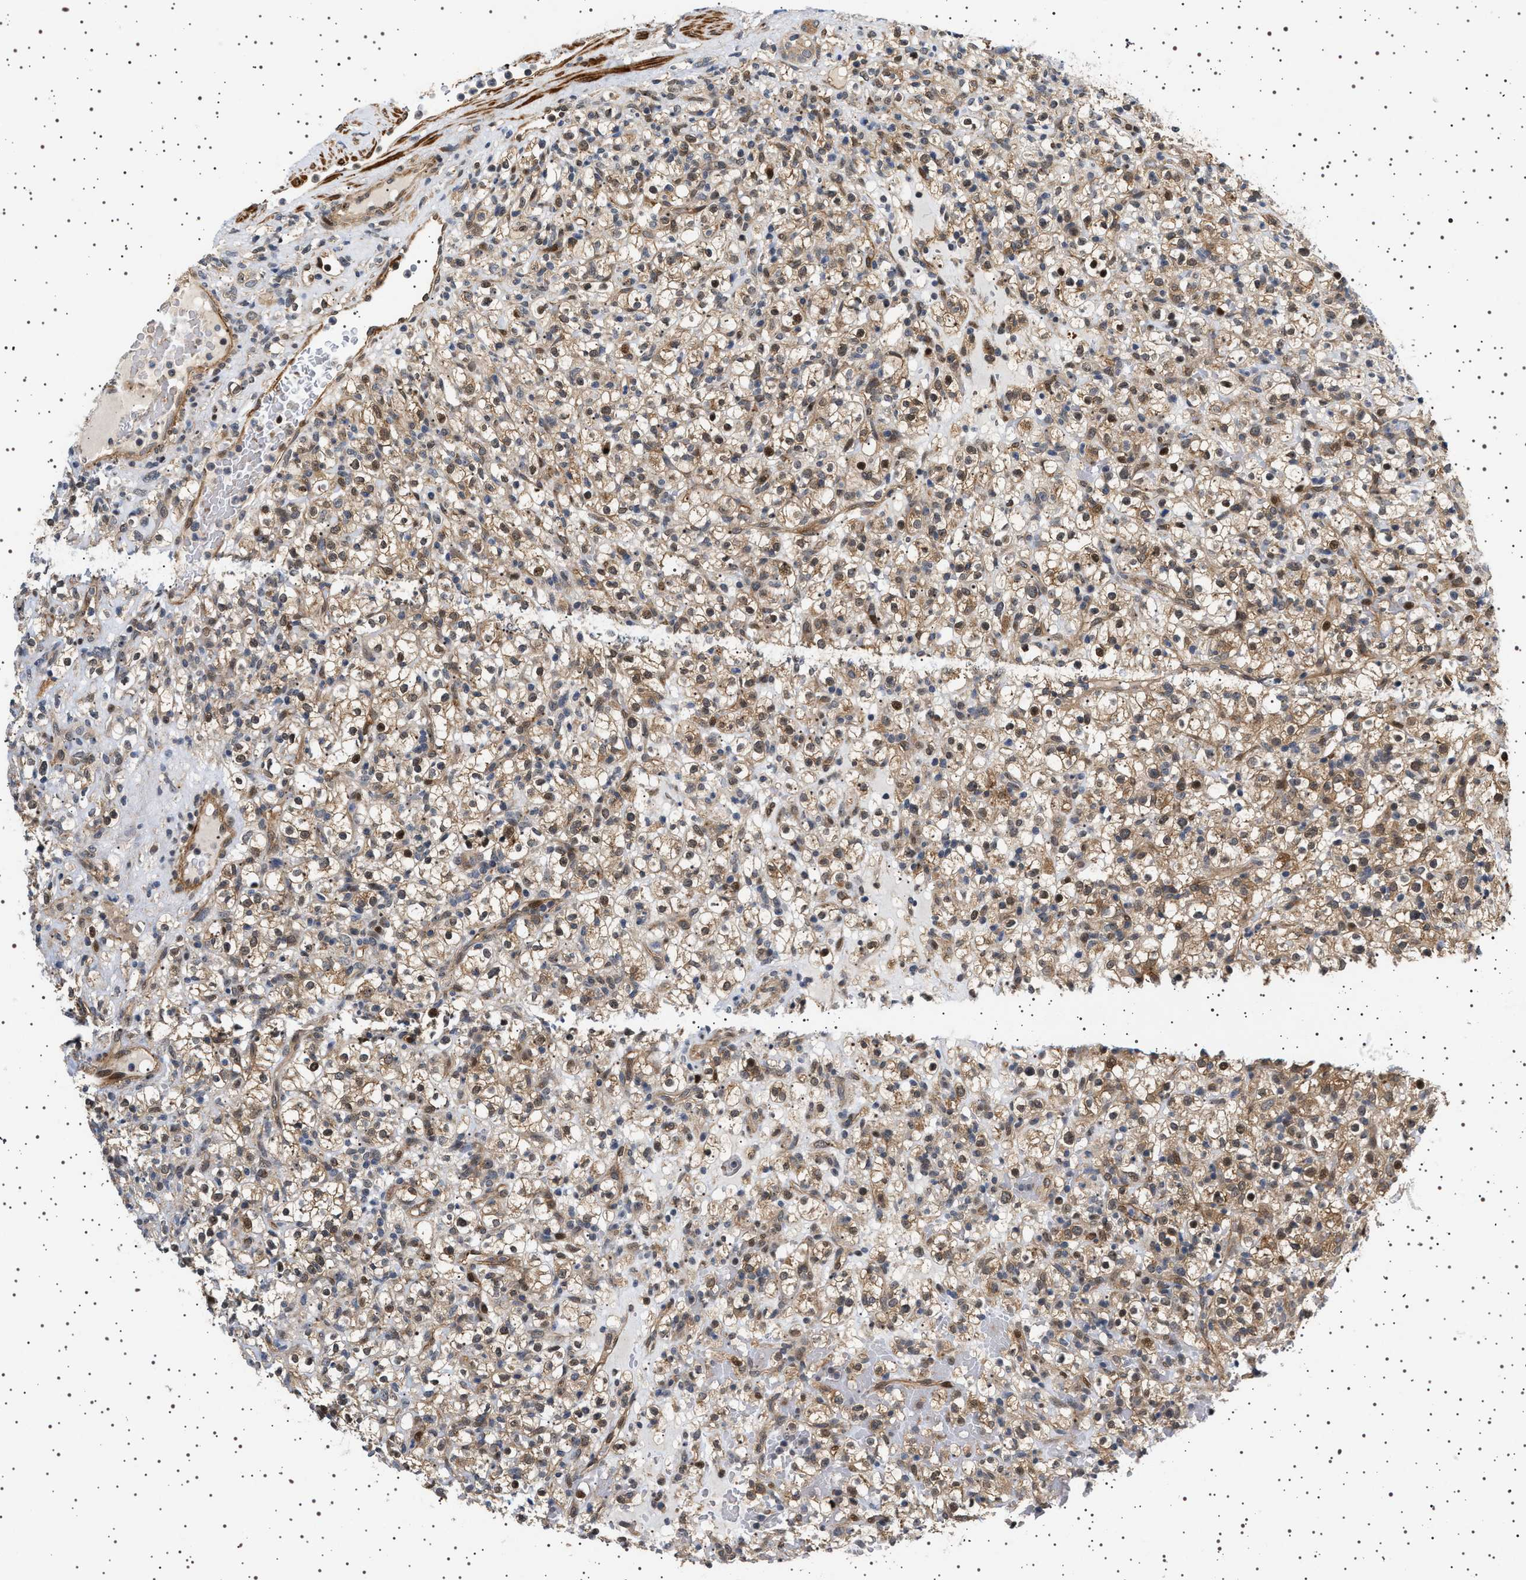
{"staining": {"intensity": "moderate", "quantity": ">75%", "location": "cytoplasmic/membranous,nuclear"}, "tissue": "renal cancer", "cell_type": "Tumor cells", "image_type": "cancer", "snomed": [{"axis": "morphology", "description": "Normal tissue, NOS"}, {"axis": "morphology", "description": "Adenocarcinoma, NOS"}, {"axis": "topography", "description": "Kidney"}], "caption": "Brown immunohistochemical staining in renal cancer (adenocarcinoma) shows moderate cytoplasmic/membranous and nuclear staining in about >75% of tumor cells.", "gene": "BAG3", "patient": {"sex": "female", "age": 72}}